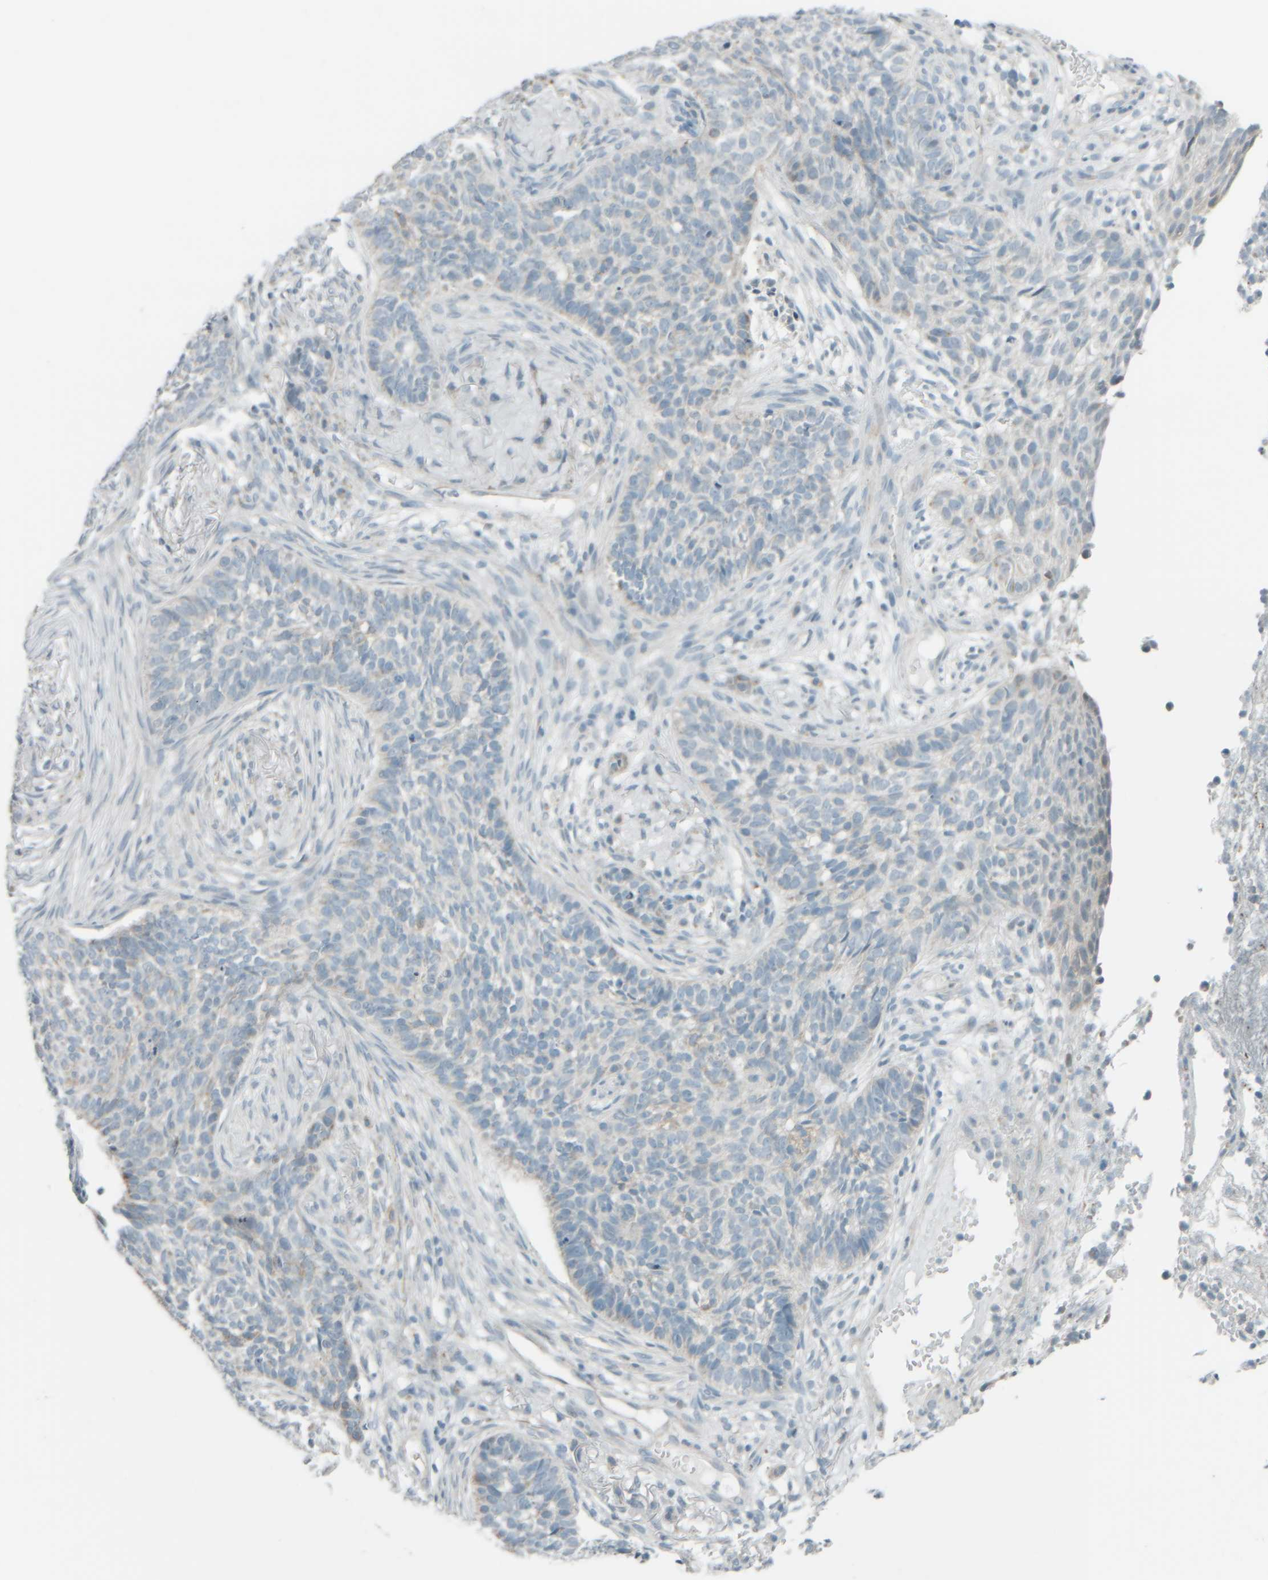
{"staining": {"intensity": "negative", "quantity": "none", "location": "none"}, "tissue": "skin cancer", "cell_type": "Tumor cells", "image_type": "cancer", "snomed": [{"axis": "morphology", "description": "Basal cell carcinoma"}, {"axis": "topography", "description": "Skin"}], "caption": "Basal cell carcinoma (skin) stained for a protein using immunohistochemistry shows no staining tumor cells.", "gene": "PTGES3L-AARSD1", "patient": {"sex": "male", "age": 85}}